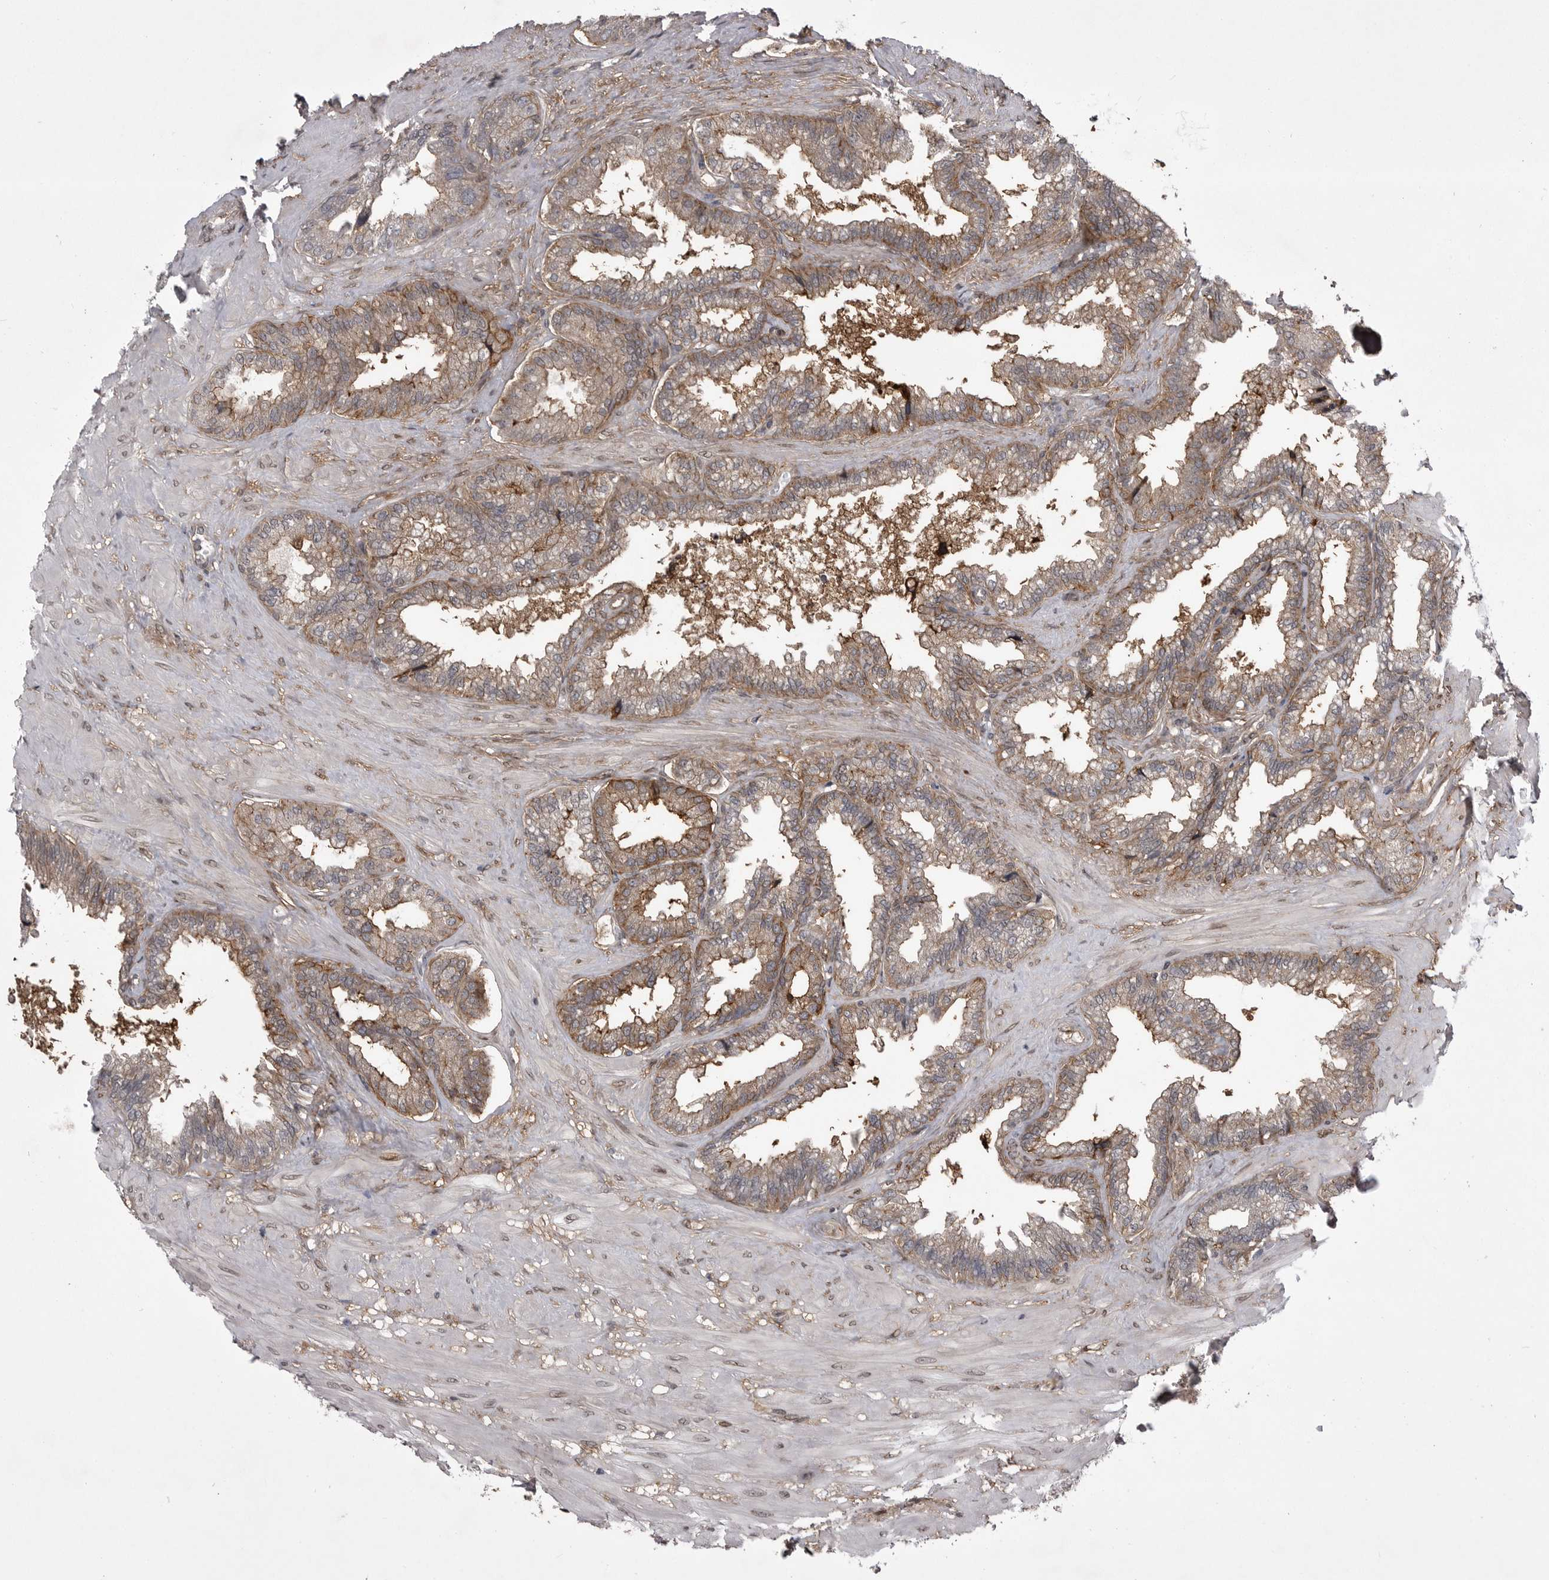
{"staining": {"intensity": "moderate", "quantity": ">75%", "location": "cytoplasmic/membranous"}, "tissue": "seminal vesicle", "cell_type": "Glandular cells", "image_type": "normal", "snomed": [{"axis": "morphology", "description": "Normal tissue, NOS"}, {"axis": "topography", "description": "Seminal veicle"}], "caption": "Immunohistochemical staining of unremarkable seminal vesicle demonstrates medium levels of moderate cytoplasmic/membranous expression in approximately >75% of glandular cells.", "gene": "ABL1", "patient": {"sex": "male", "age": 46}}